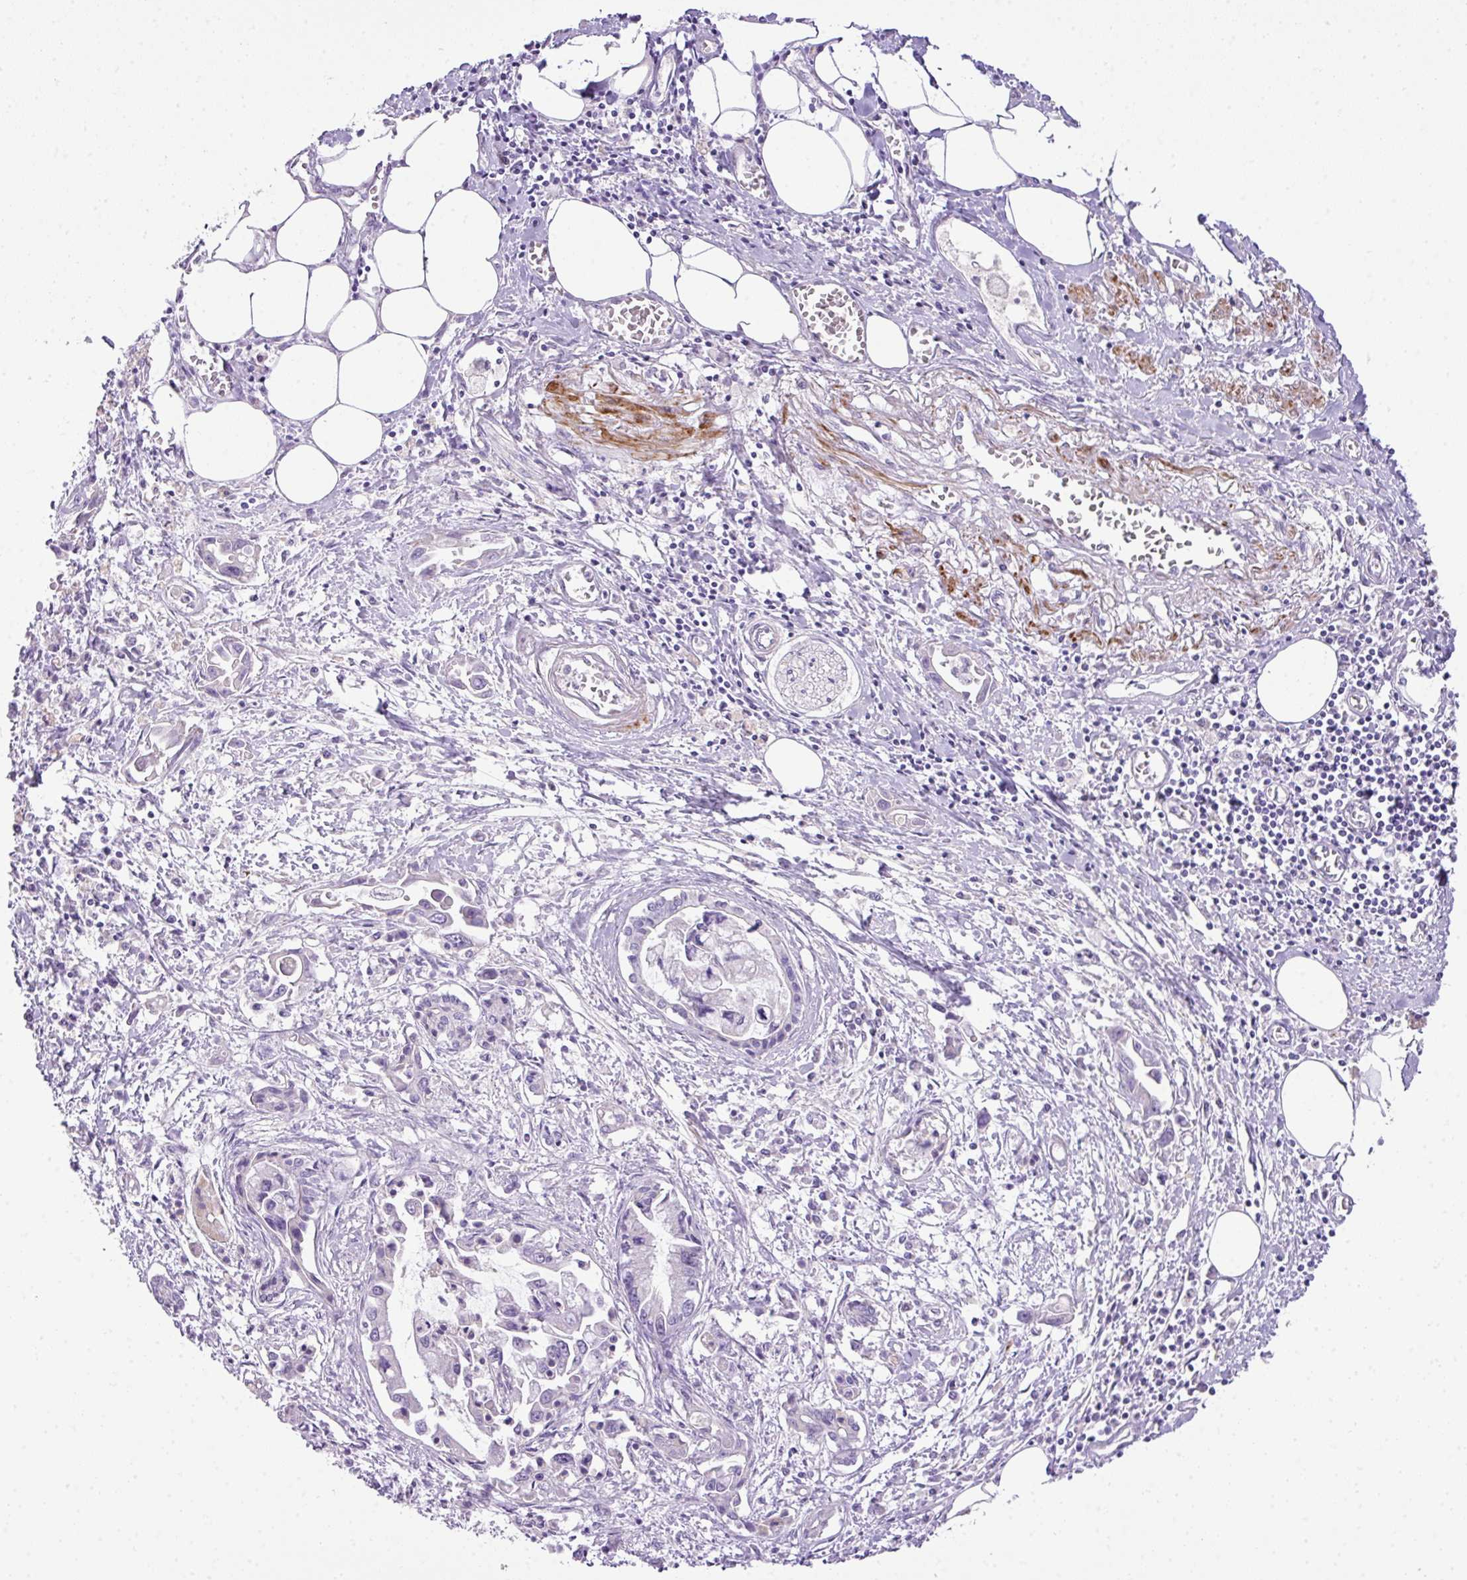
{"staining": {"intensity": "negative", "quantity": "none", "location": "none"}, "tissue": "pancreatic cancer", "cell_type": "Tumor cells", "image_type": "cancer", "snomed": [{"axis": "morphology", "description": "Adenocarcinoma, NOS"}, {"axis": "topography", "description": "Pancreas"}], "caption": "Tumor cells show no significant protein positivity in pancreatic cancer (adenocarcinoma).", "gene": "DIP2A", "patient": {"sex": "male", "age": 84}}